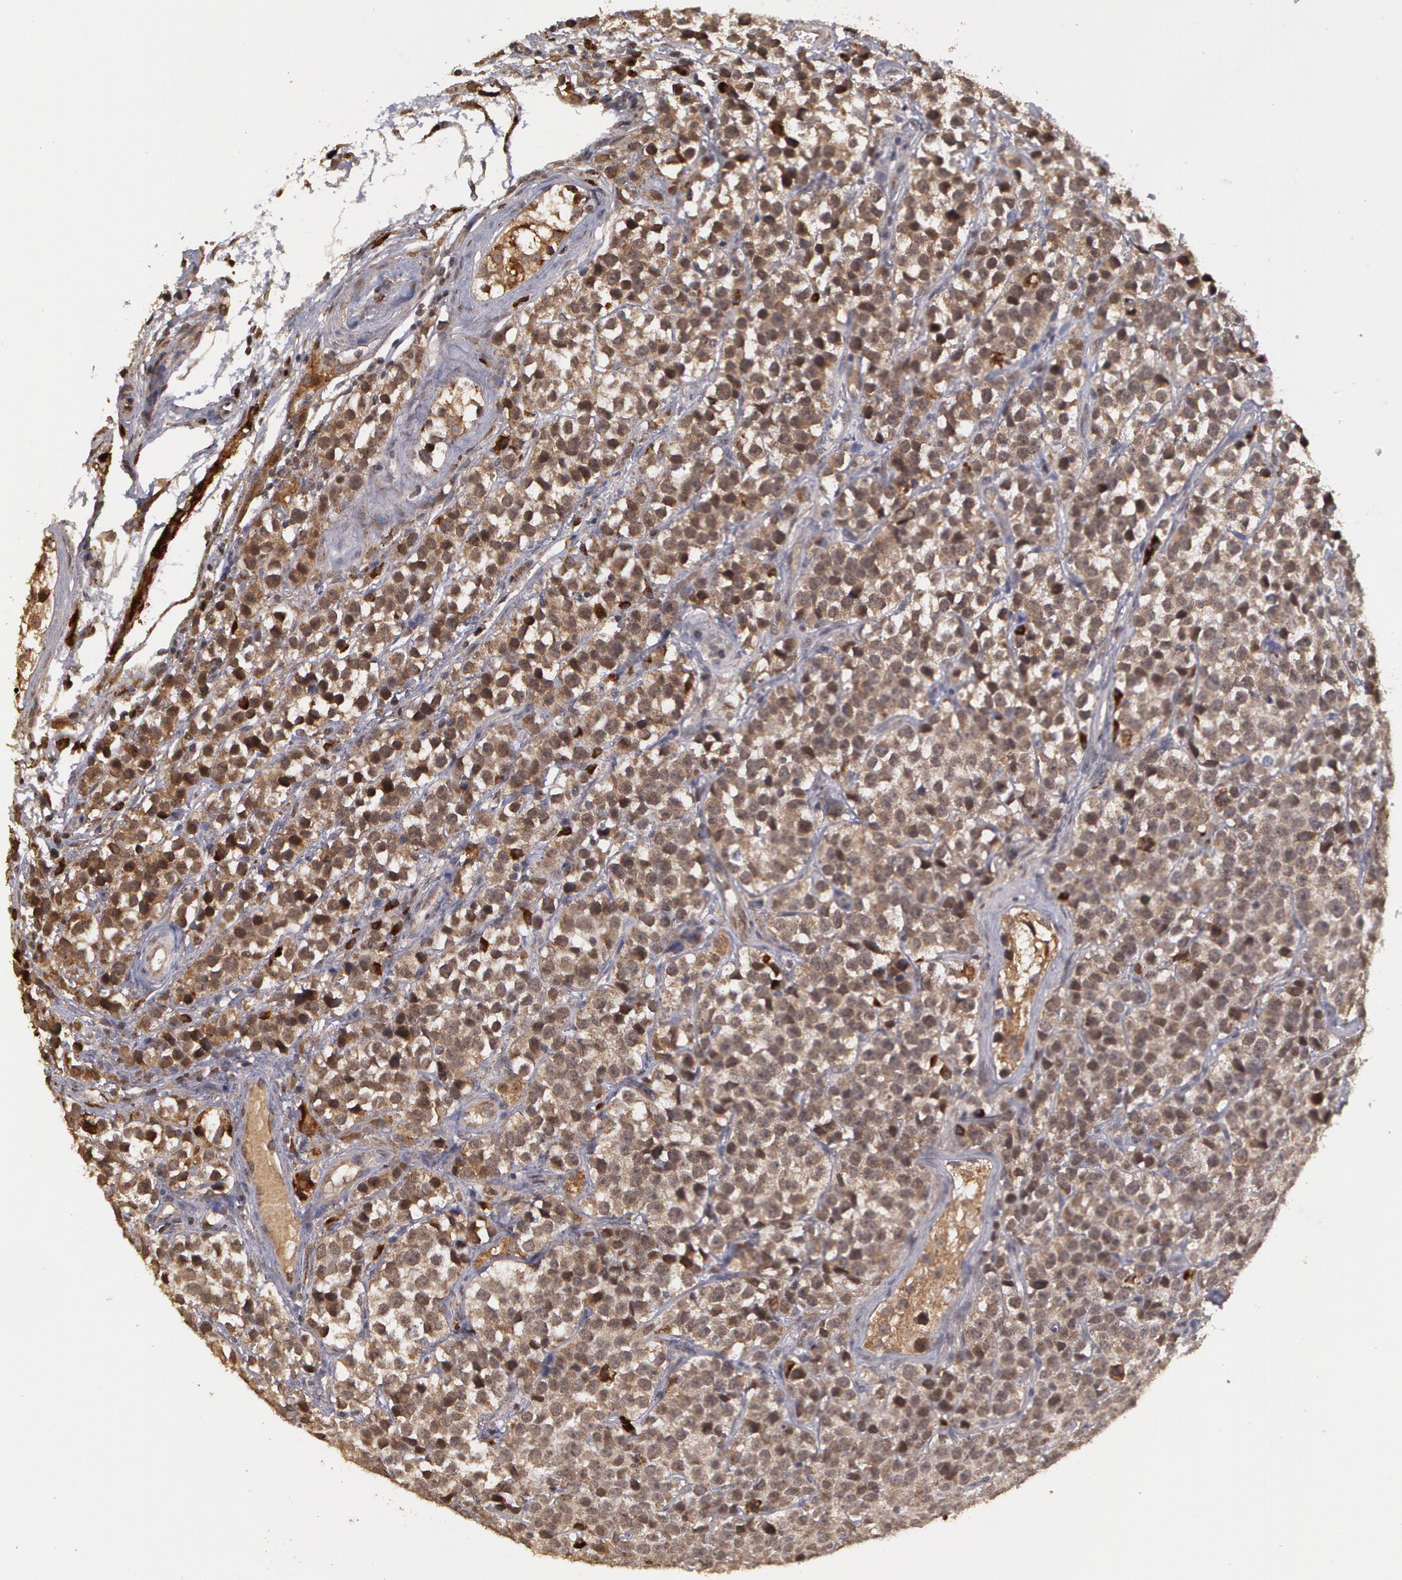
{"staining": {"intensity": "strong", "quantity": ">75%", "location": "cytoplasmic/membranous,nuclear"}, "tissue": "testis cancer", "cell_type": "Tumor cells", "image_type": "cancer", "snomed": [{"axis": "morphology", "description": "Seminoma, NOS"}, {"axis": "topography", "description": "Testis"}], "caption": "DAB immunohistochemical staining of testis seminoma reveals strong cytoplasmic/membranous and nuclear protein expression in about >75% of tumor cells.", "gene": "GLIS1", "patient": {"sex": "male", "age": 25}}